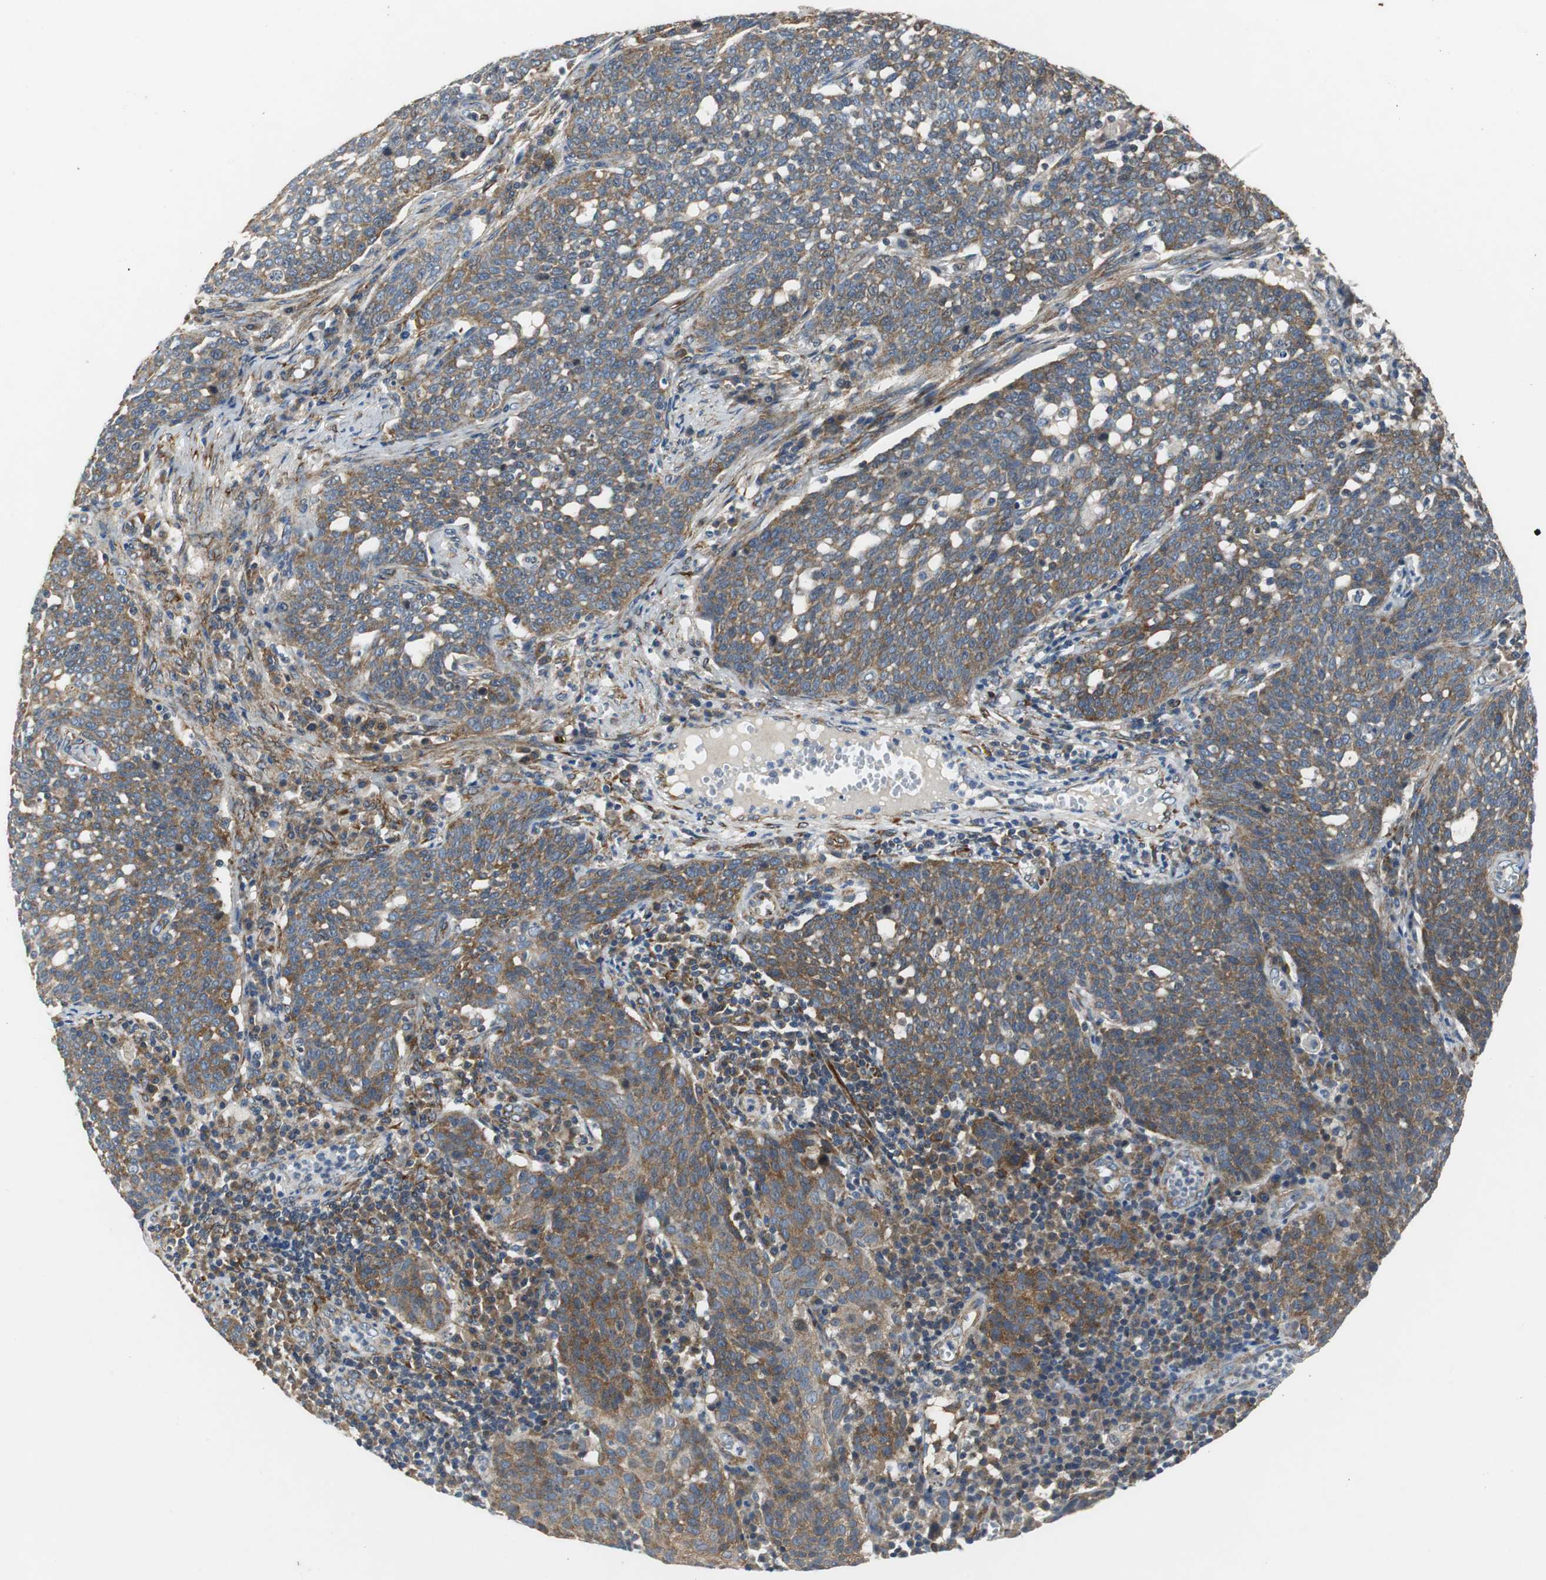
{"staining": {"intensity": "moderate", "quantity": ">75%", "location": "cytoplasmic/membranous"}, "tissue": "cervical cancer", "cell_type": "Tumor cells", "image_type": "cancer", "snomed": [{"axis": "morphology", "description": "Squamous cell carcinoma, NOS"}, {"axis": "topography", "description": "Cervix"}], "caption": "Squamous cell carcinoma (cervical) stained with a brown dye demonstrates moderate cytoplasmic/membranous positive positivity in approximately >75% of tumor cells.", "gene": "ISCU", "patient": {"sex": "female", "age": 34}}